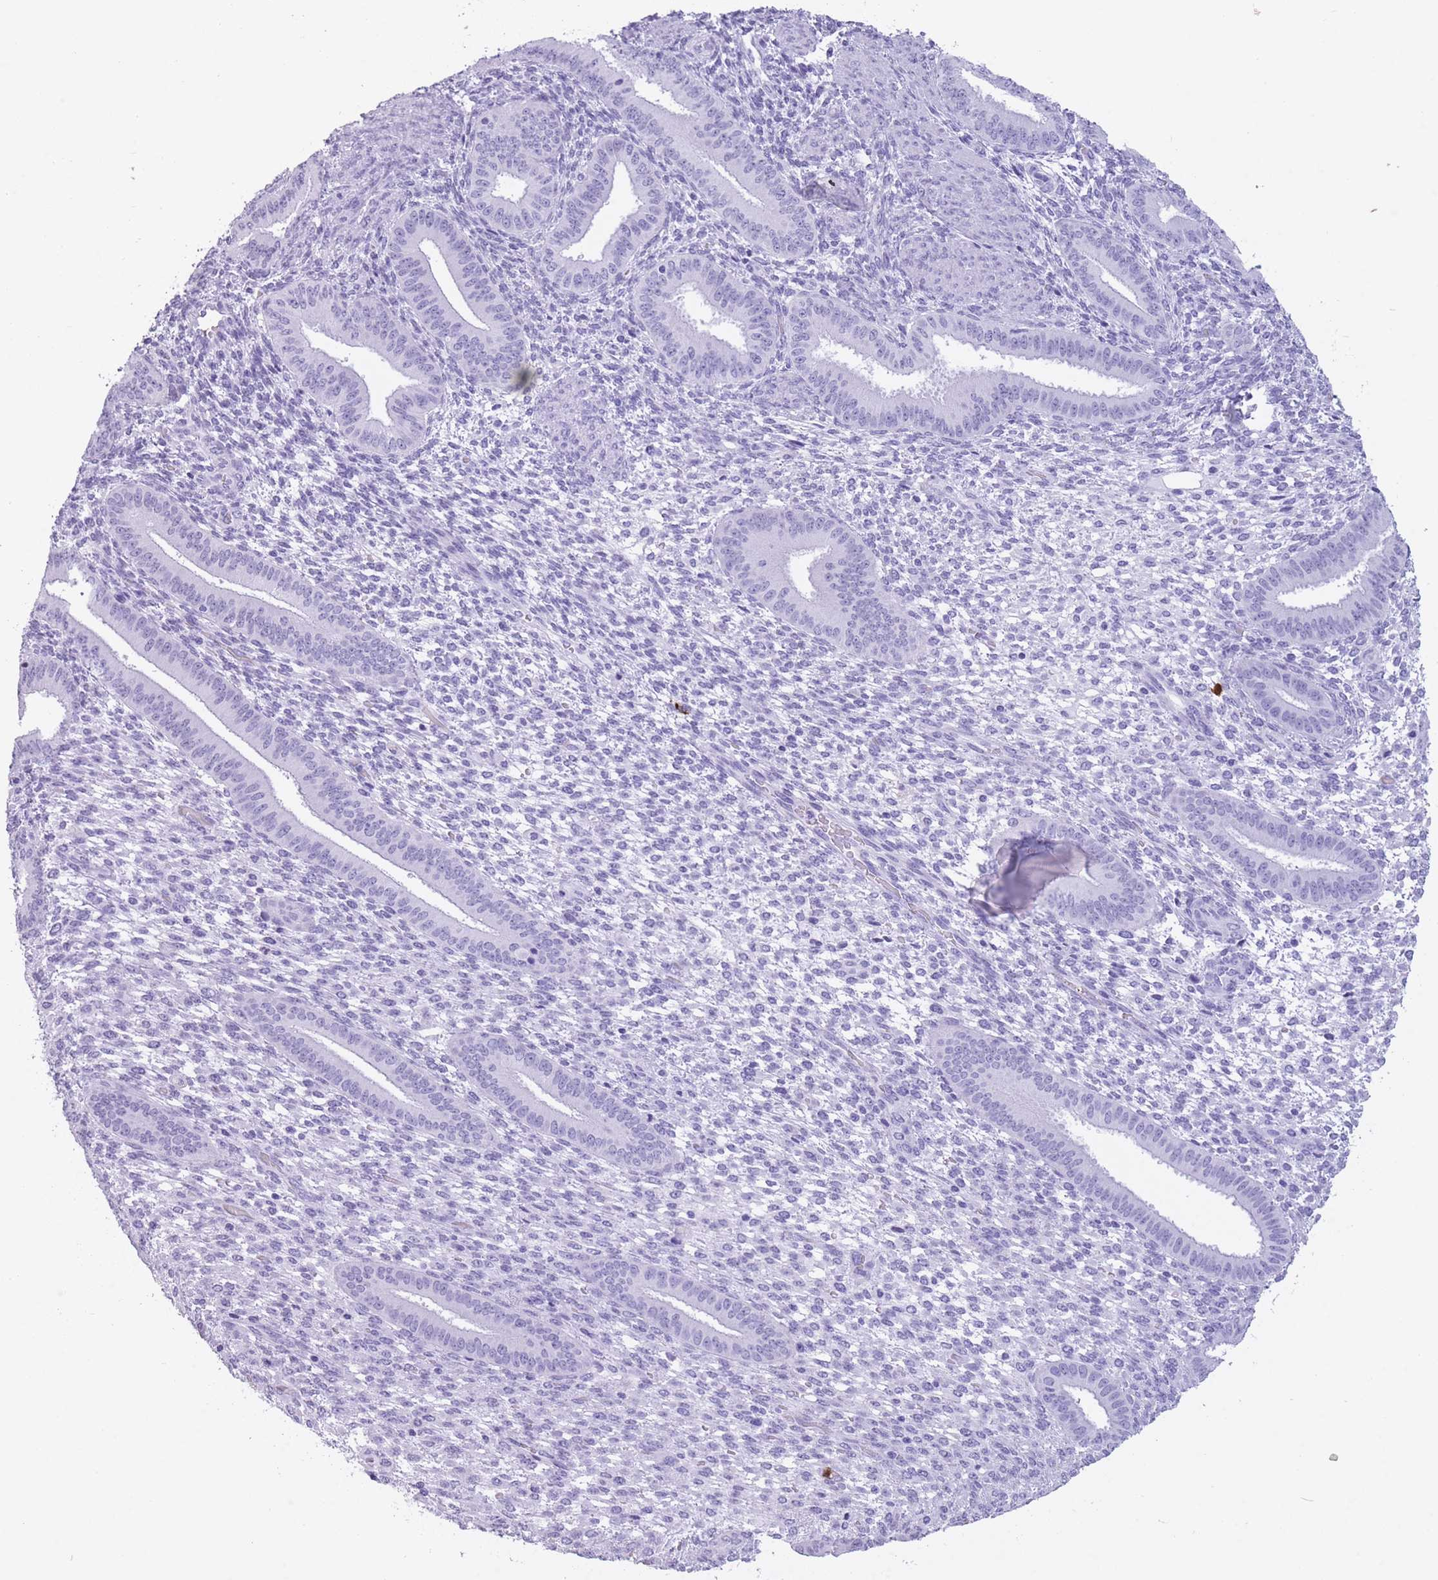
{"staining": {"intensity": "negative", "quantity": "none", "location": "none"}, "tissue": "endometrium", "cell_type": "Cells in endometrial stroma", "image_type": "normal", "snomed": [{"axis": "morphology", "description": "Normal tissue, NOS"}, {"axis": "topography", "description": "Endometrium"}], "caption": "Immunohistochemistry (IHC) photomicrograph of unremarkable endometrium: human endometrium stained with DAB exhibits no significant protein expression in cells in endometrial stroma.", "gene": "OR4F16", "patient": {"sex": "female", "age": 36}}